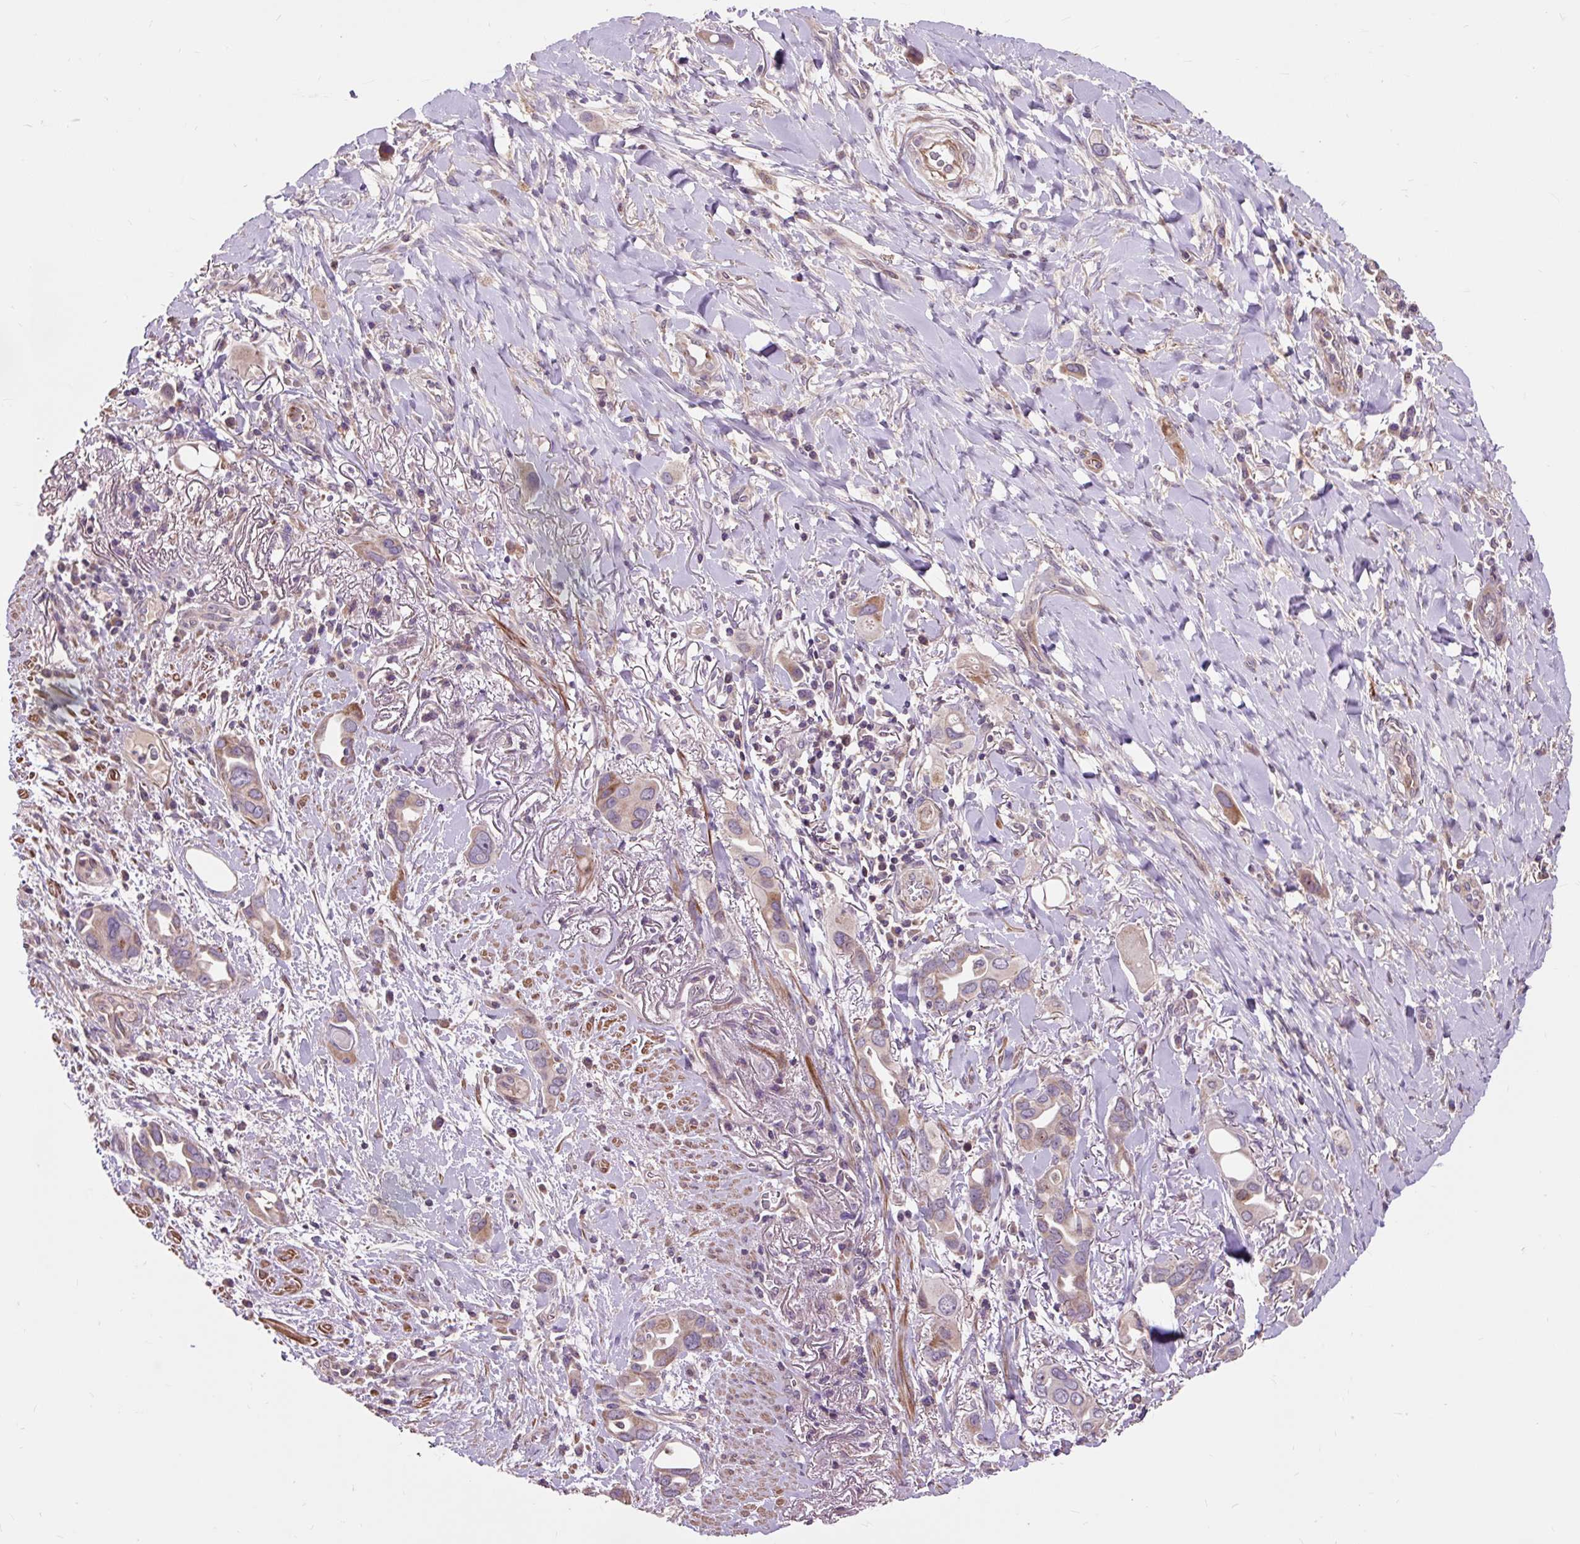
{"staining": {"intensity": "moderate", "quantity": ">75%", "location": "cytoplasmic/membranous"}, "tissue": "lung cancer", "cell_type": "Tumor cells", "image_type": "cancer", "snomed": [{"axis": "morphology", "description": "Adenocarcinoma, NOS"}, {"axis": "topography", "description": "Lung"}], "caption": "Moderate cytoplasmic/membranous staining is present in about >75% of tumor cells in adenocarcinoma (lung). Using DAB (3,3'-diaminobenzidine) (brown) and hematoxylin (blue) stains, captured at high magnification using brightfield microscopy.", "gene": "PRIMPOL", "patient": {"sex": "male", "age": 76}}